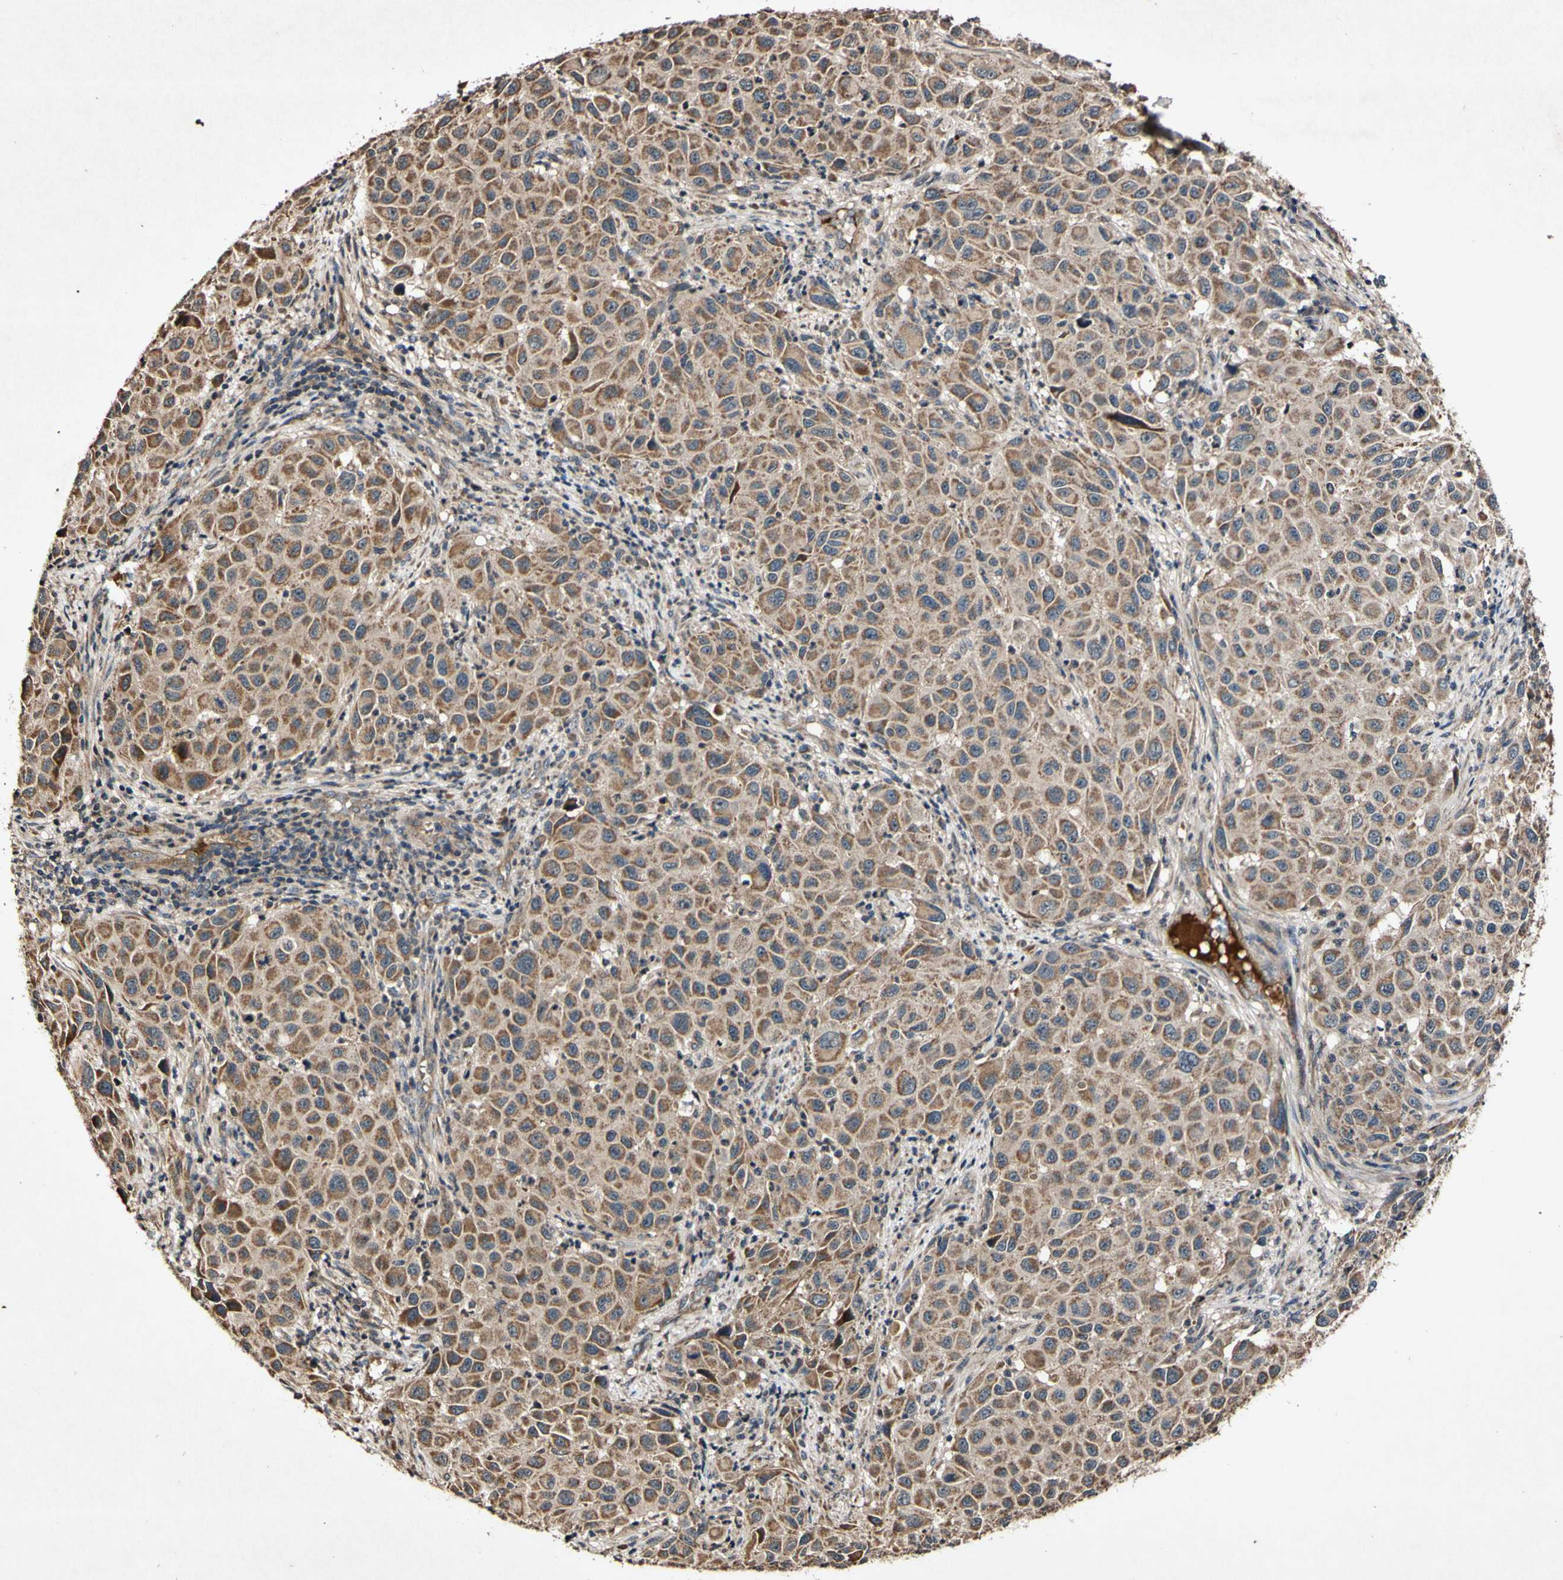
{"staining": {"intensity": "moderate", "quantity": ">75%", "location": "cytoplasmic/membranous"}, "tissue": "melanoma", "cell_type": "Tumor cells", "image_type": "cancer", "snomed": [{"axis": "morphology", "description": "Malignant melanoma, Metastatic site"}, {"axis": "topography", "description": "Lymph node"}], "caption": "Brown immunohistochemical staining in melanoma reveals moderate cytoplasmic/membranous positivity in about >75% of tumor cells.", "gene": "PLAT", "patient": {"sex": "male", "age": 61}}